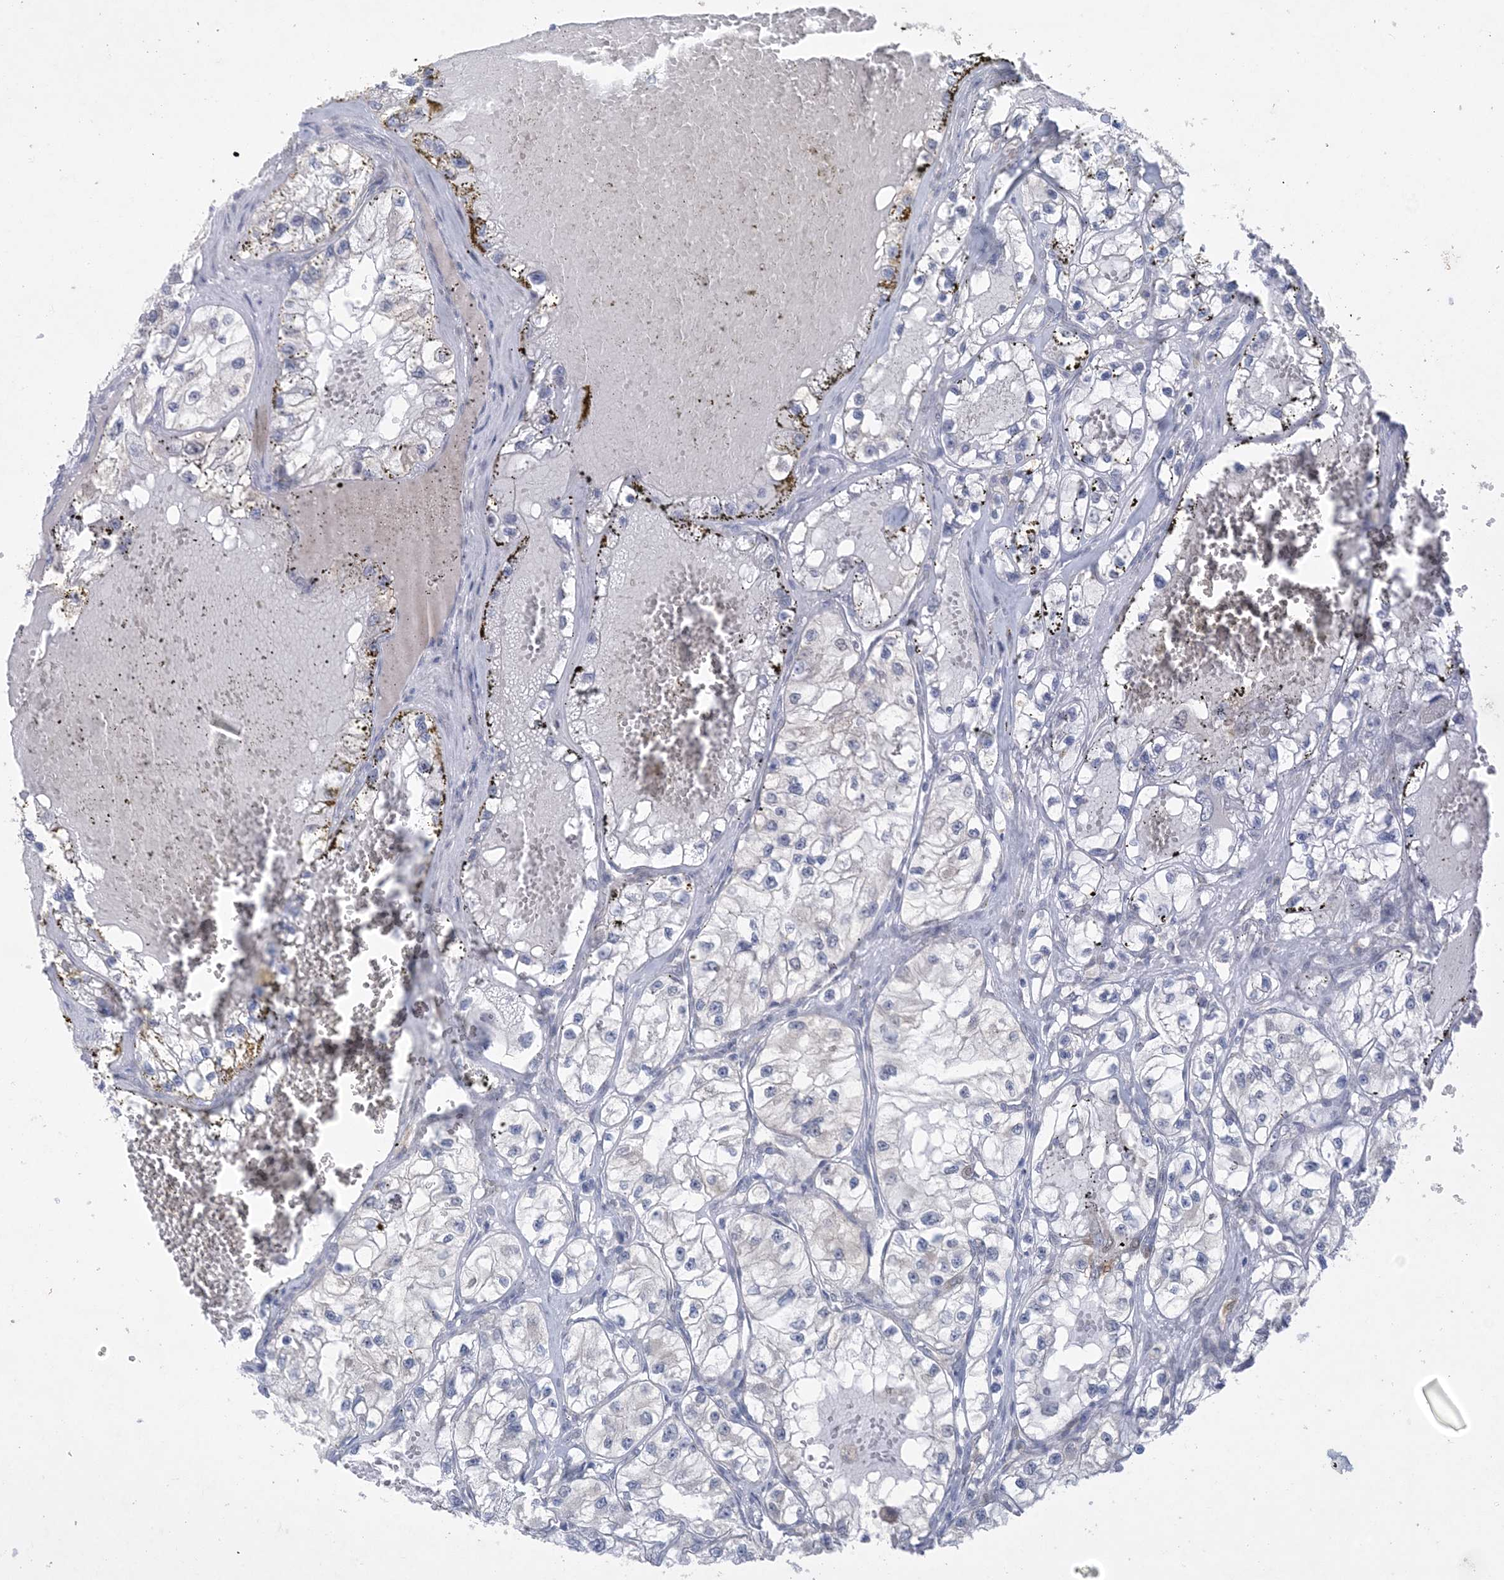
{"staining": {"intensity": "negative", "quantity": "none", "location": "none"}, "tissue": "renal cancer", "cell_type": "Tumor cells", "image_type": "cancer", "snomed": [{"axis": "morphology", "description": "Adenocarcinoma, NOS"}, {"axis": "topography", "description": "Kidney"}], "caption": "Photomicrograph shows no significant protein staining in tumor cells of renal adenocarcinoma.", "gene": "HMGCS1", "patient": {"sex": "female", "age": 57}}